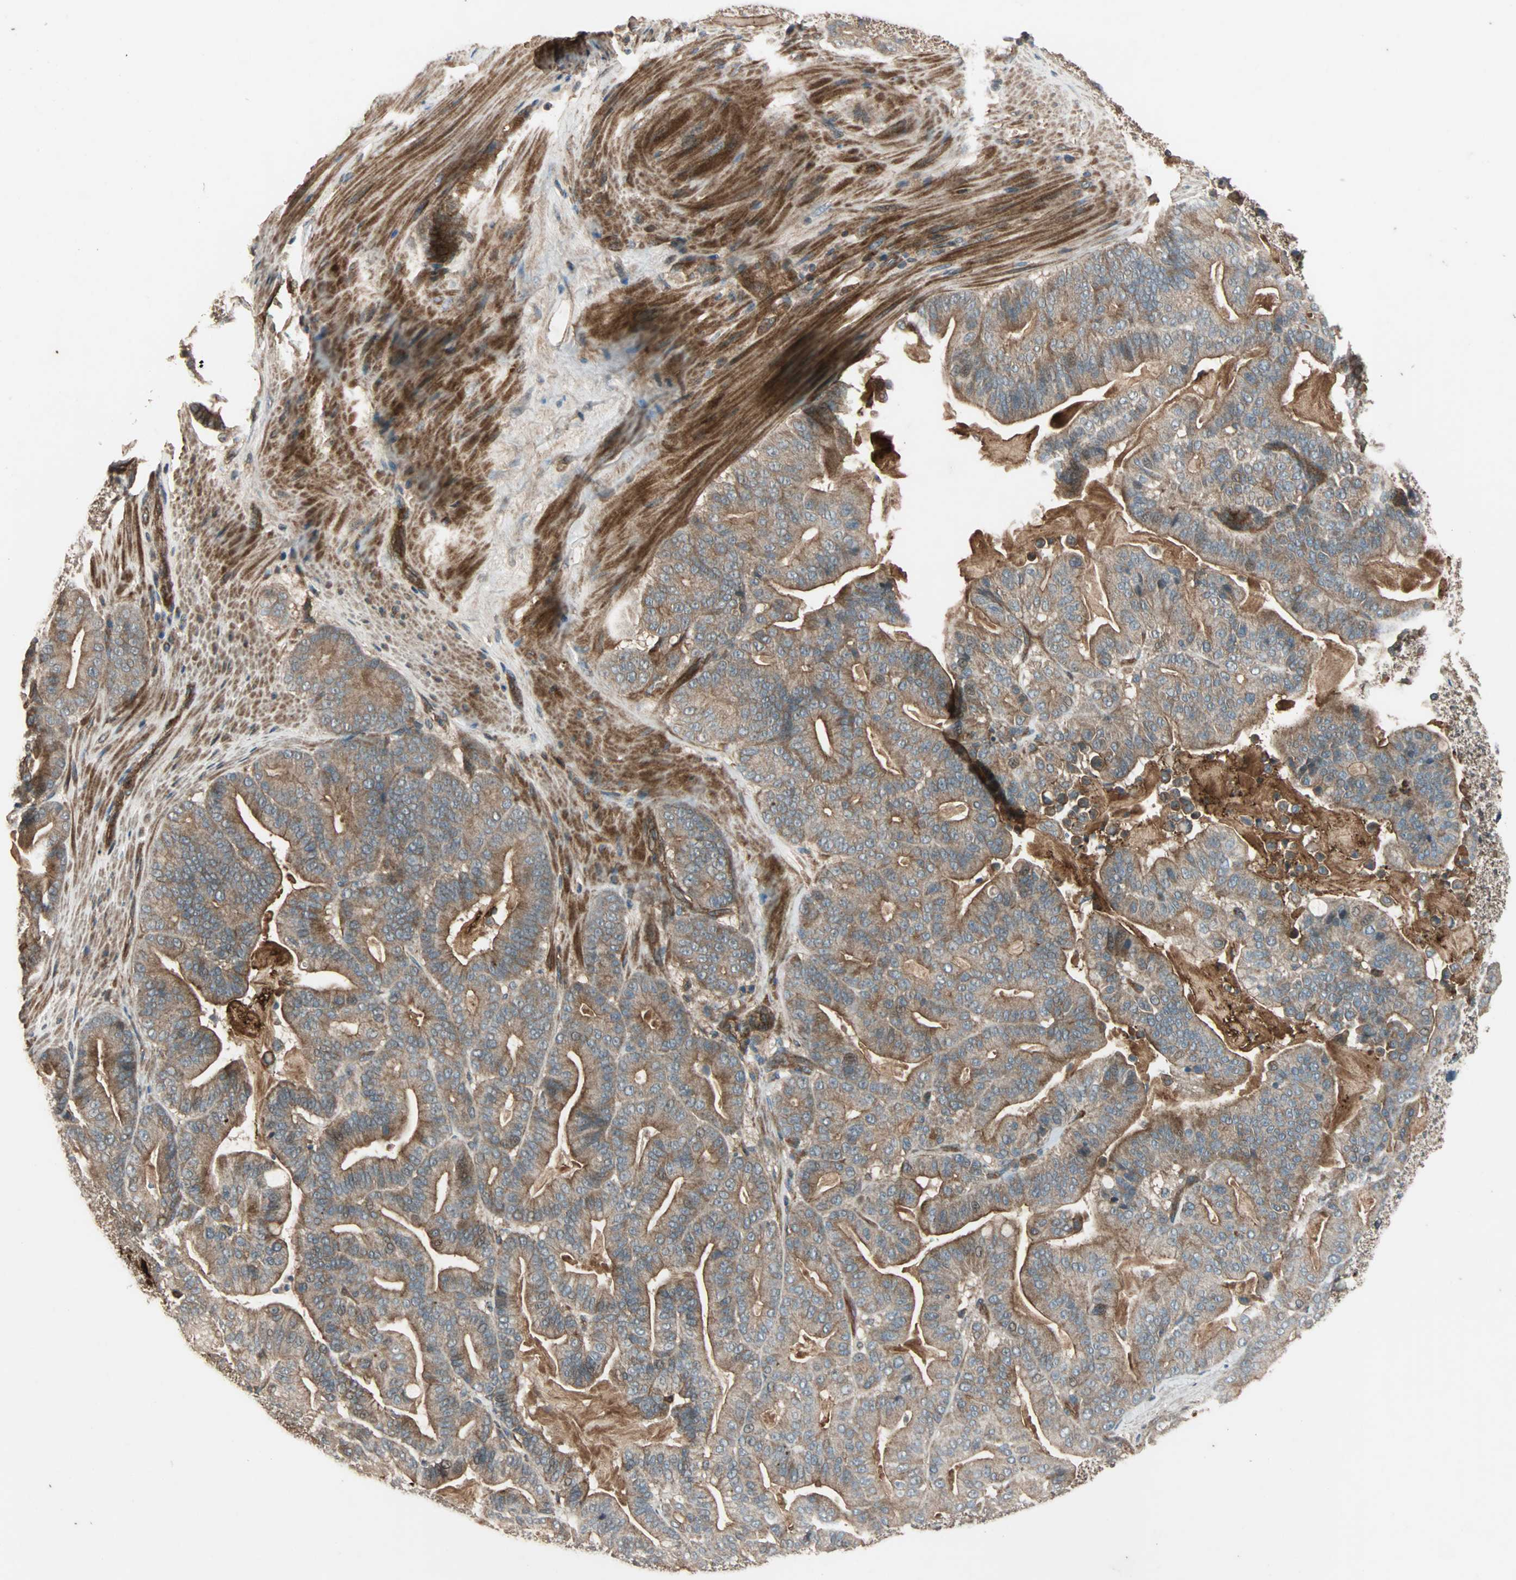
{"staining": {"intensity": "moderate", "quantity": ">75%", "location": "cytoplasmic/membranous"}, "tissue": "pancreatic cancer", "cell_type": "Tumor cells", "image_type": "cancer", "snomed": [{"axis": "morphology", "description": "Adenocarcinoma, NOS"}, {"axis": "topography", "description": "Pancreas"}], "caption": "Human pancreatic cancer stained with a protein marker exhibits moderate staining in tumor cells.", "gene": "GCK", "patient": {"sex": "male", "age": 63}}